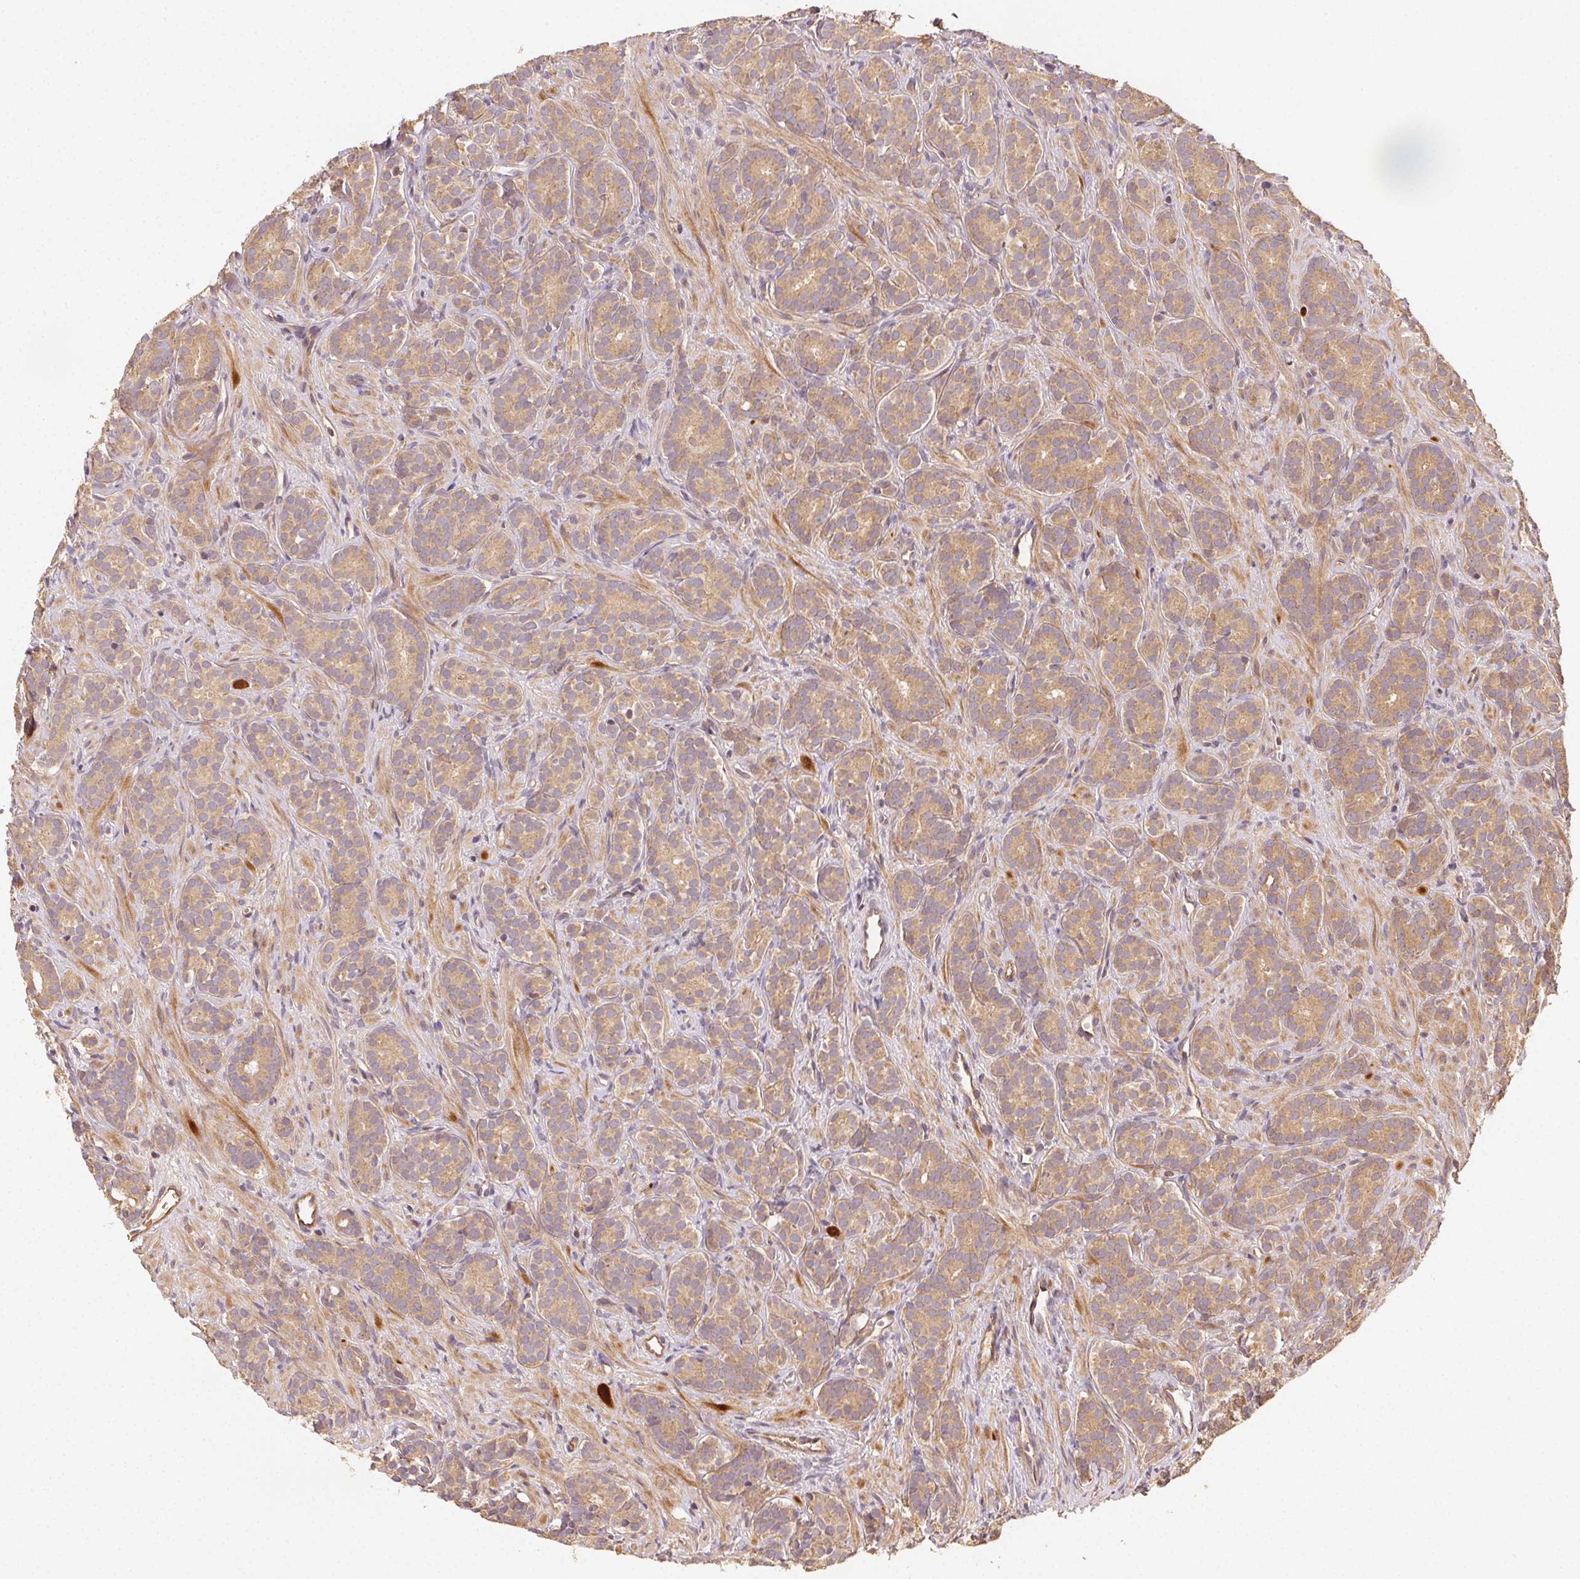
{"staining": {"intensity": "weak", "quantity": ">75%", "location": "cytoplasmic/membranous"}, "tissue": "prostate cancer", "cell_type": "Tumor cells", "image_type": "cancer", "snomed": [{"axis": "morphology", "description": "Adenocarcinoma, High grade"}, {"axis": "topography", "description": "Prostate"}], "caption": "A brown stain shows weak cytoplasmic/membranous positivity of a protein in human prostate cancer (high-grade adenocarcinoma) tumor cells.", "gene": "RALA", "patient": {"sex": "male", "age": 84}}